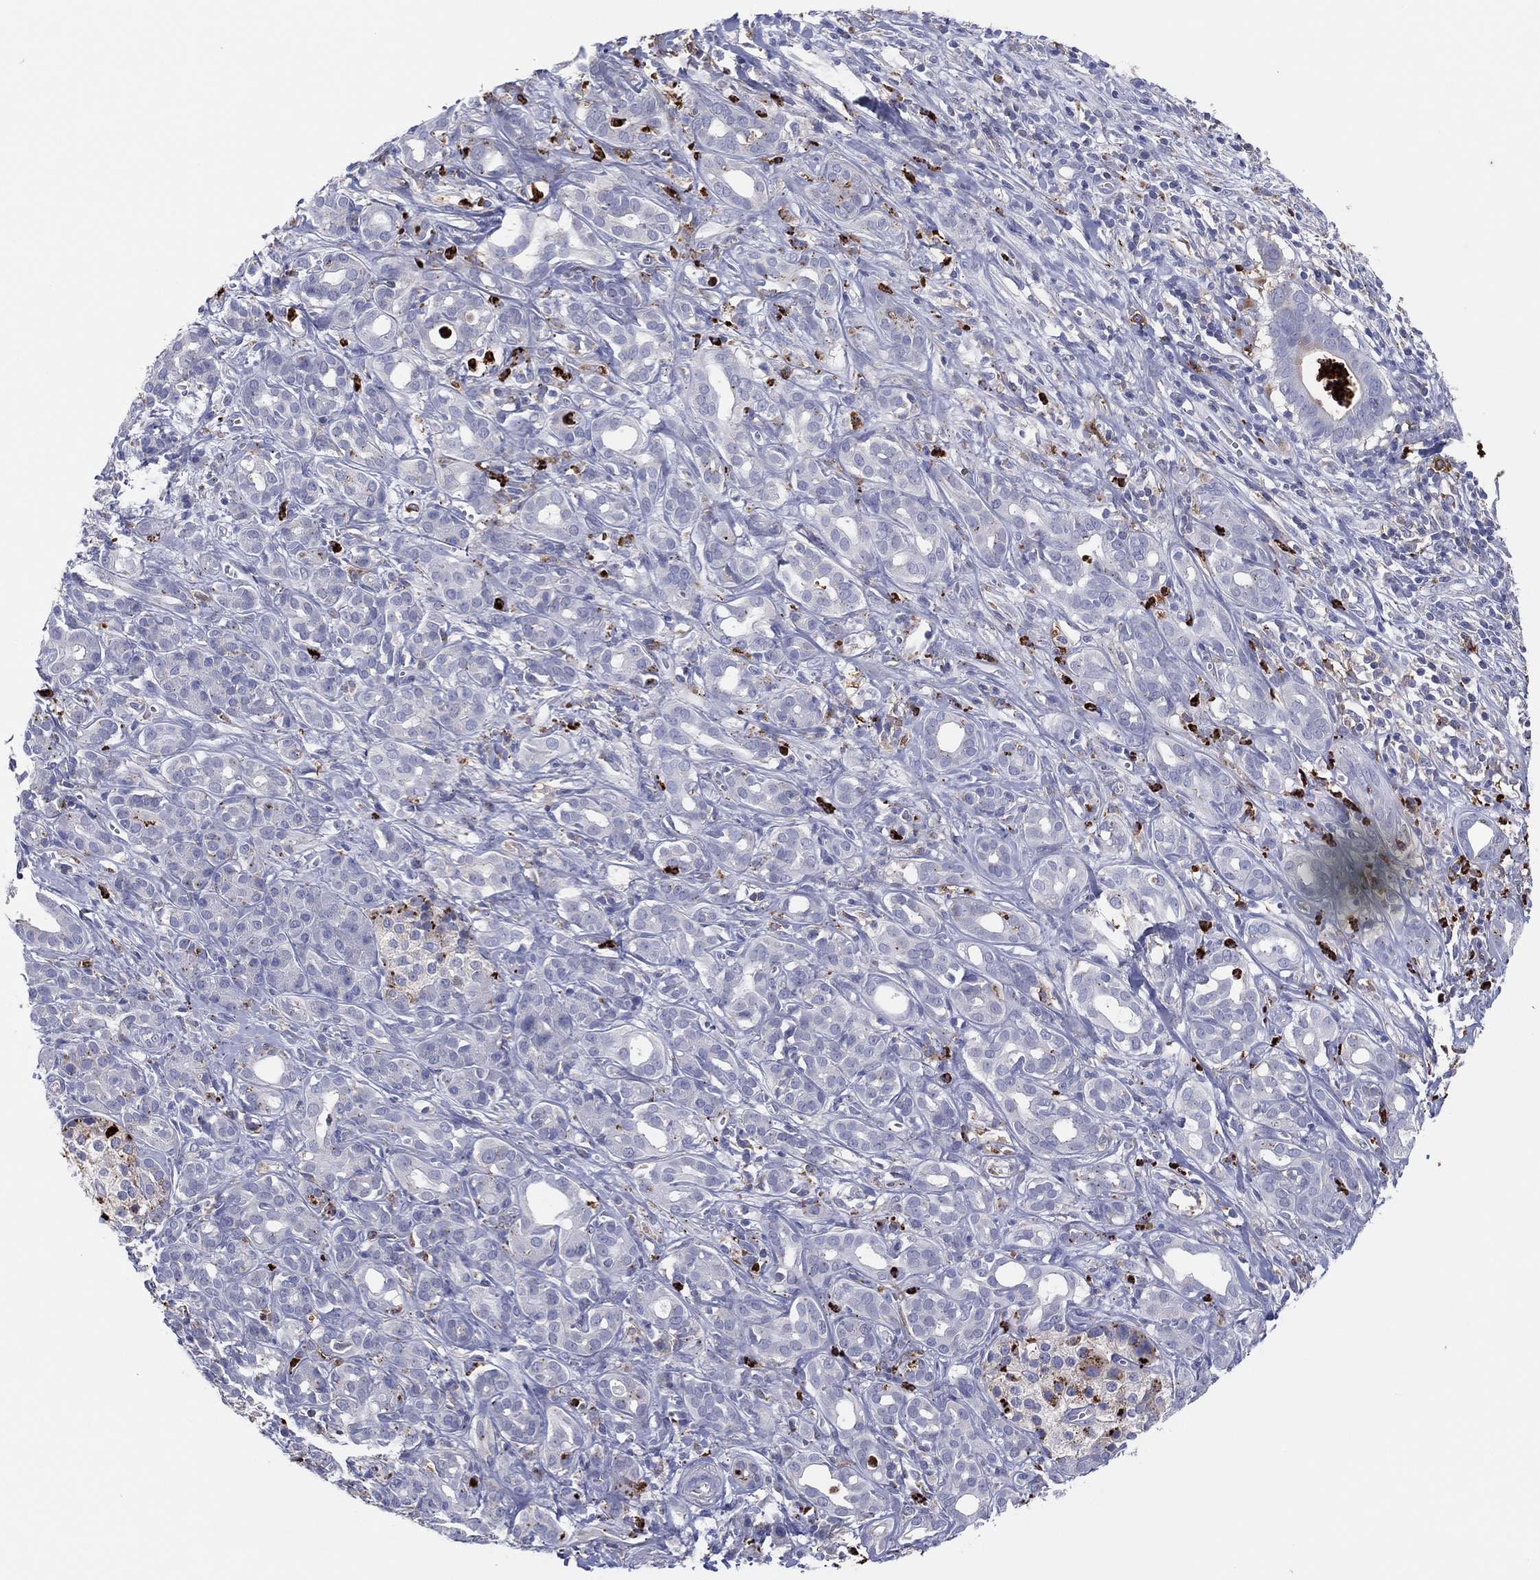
{"staining": {"intensity": "negative", "quantity": "none", "location": "none"}, "tissue": "pancreatic cancer", "cell_type": "Tumor cells", "image_type": "cancer", "snomed": [{"axis": "morphology", "description": "Adenocarcinoma, NOS"}, {"axis": "topography", "description": "Pancreas"}], "caption": "The micrograph exhibits no significant positivity in tumor cells of adenocarcinoma (pancreatic).", "gene": "PLAC8", "patient": {"sex": "male", "age": 61}}